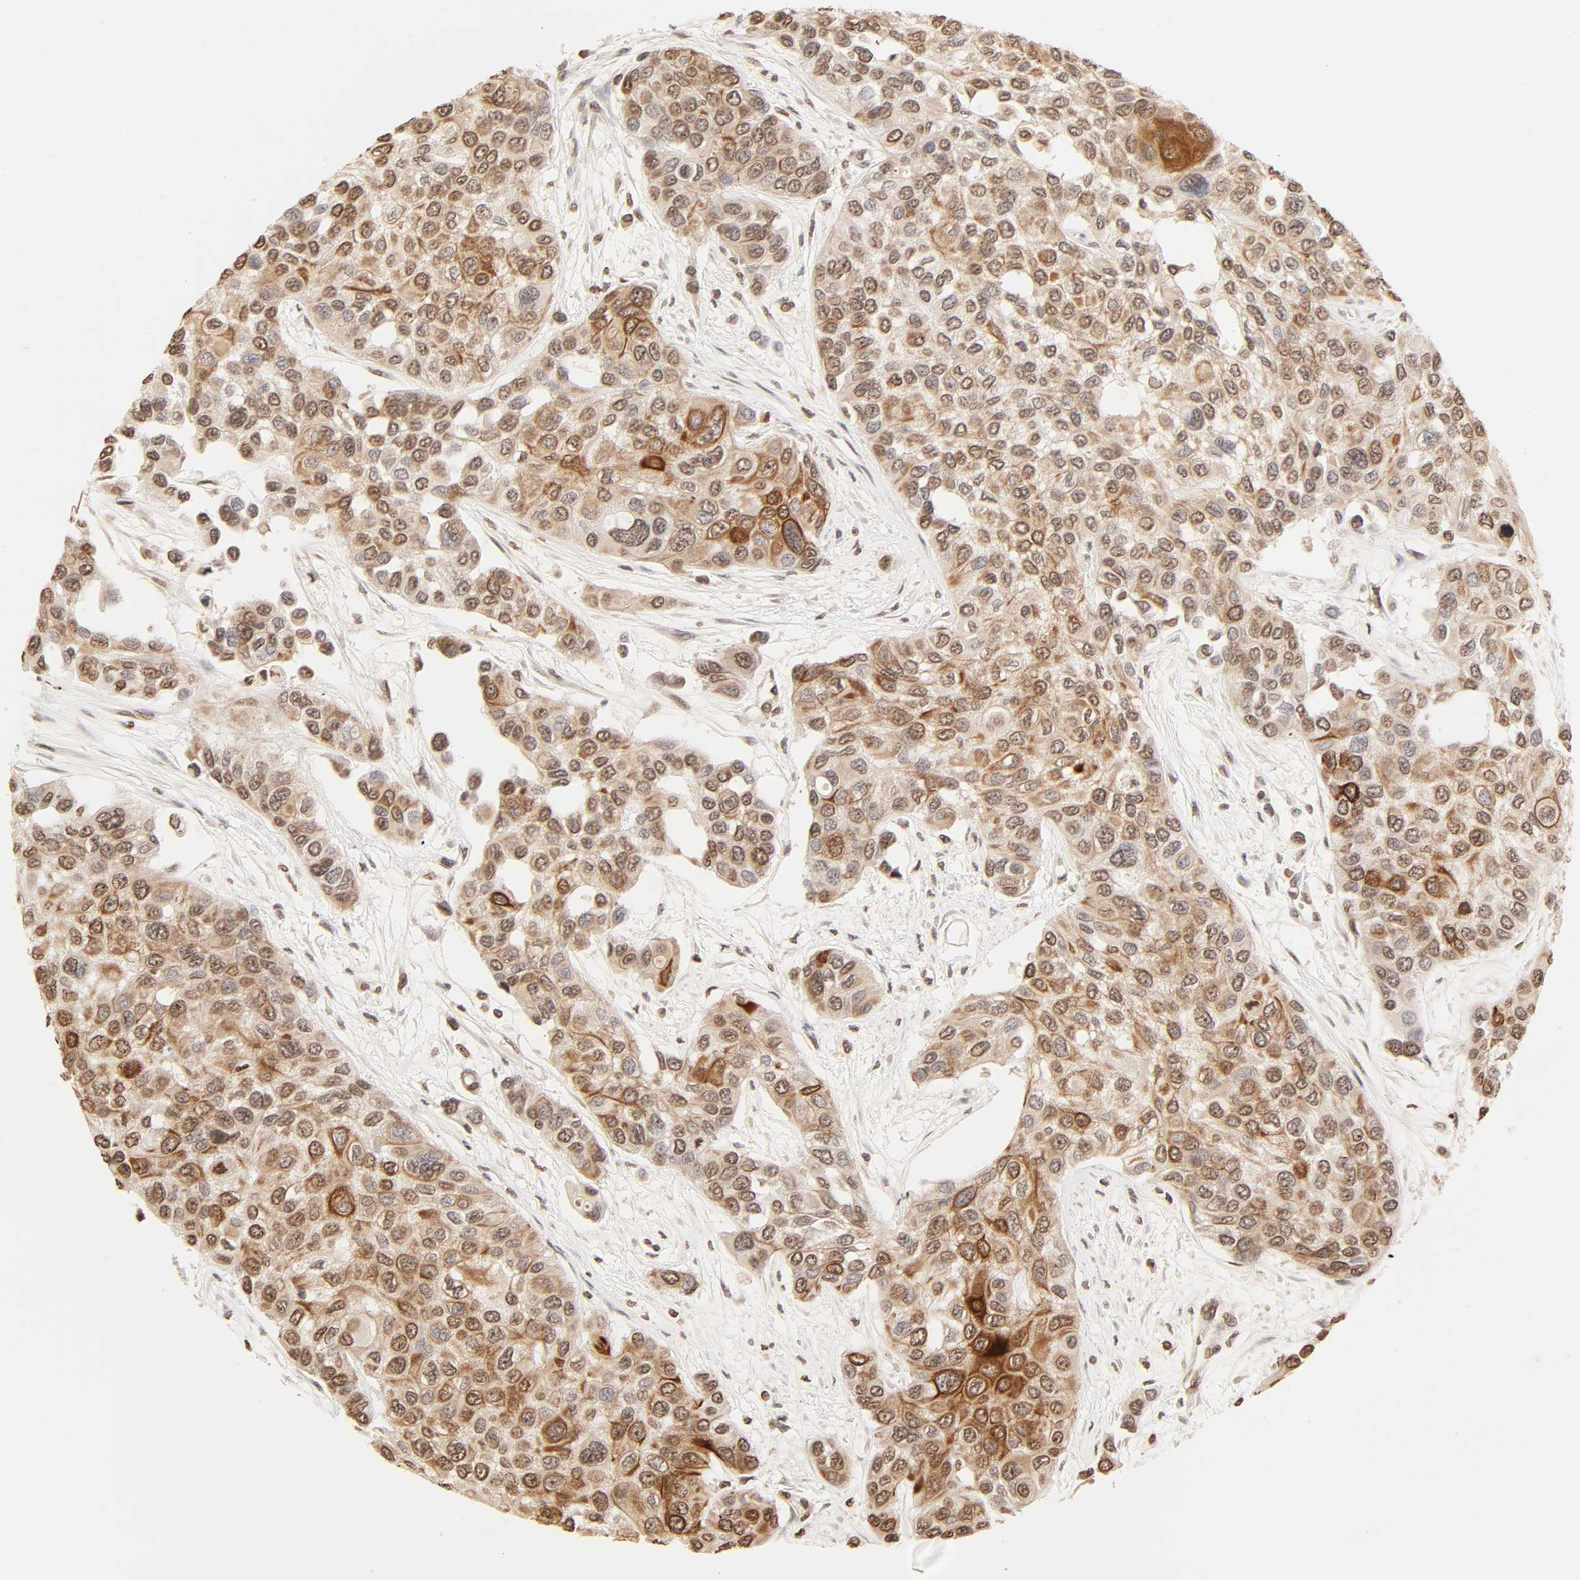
{"staining": {"intensity": "strong", "quantity": ">75%", "location": "cytoplasmic/membranous,nuclear"}, "tissue": "urothelial cancer", "cell_type": "Tumor cells", "image_type": "cancer", "snomed": [{"axis": "morphology", "description": "Urothelial carcinoma, High grade"}, {"axis": "topography", "description": "Urinary bladder"}], "caption": "Approximately >75% of tumor cells in human high-grade urothelial carcinoma reveal strong cytoplasmic/membranous and nuclear protein positivity as visualized by brown immunohistochemical staining.", "gene": "TBL1X", "patient": {"sex": "female", "age": 56}}